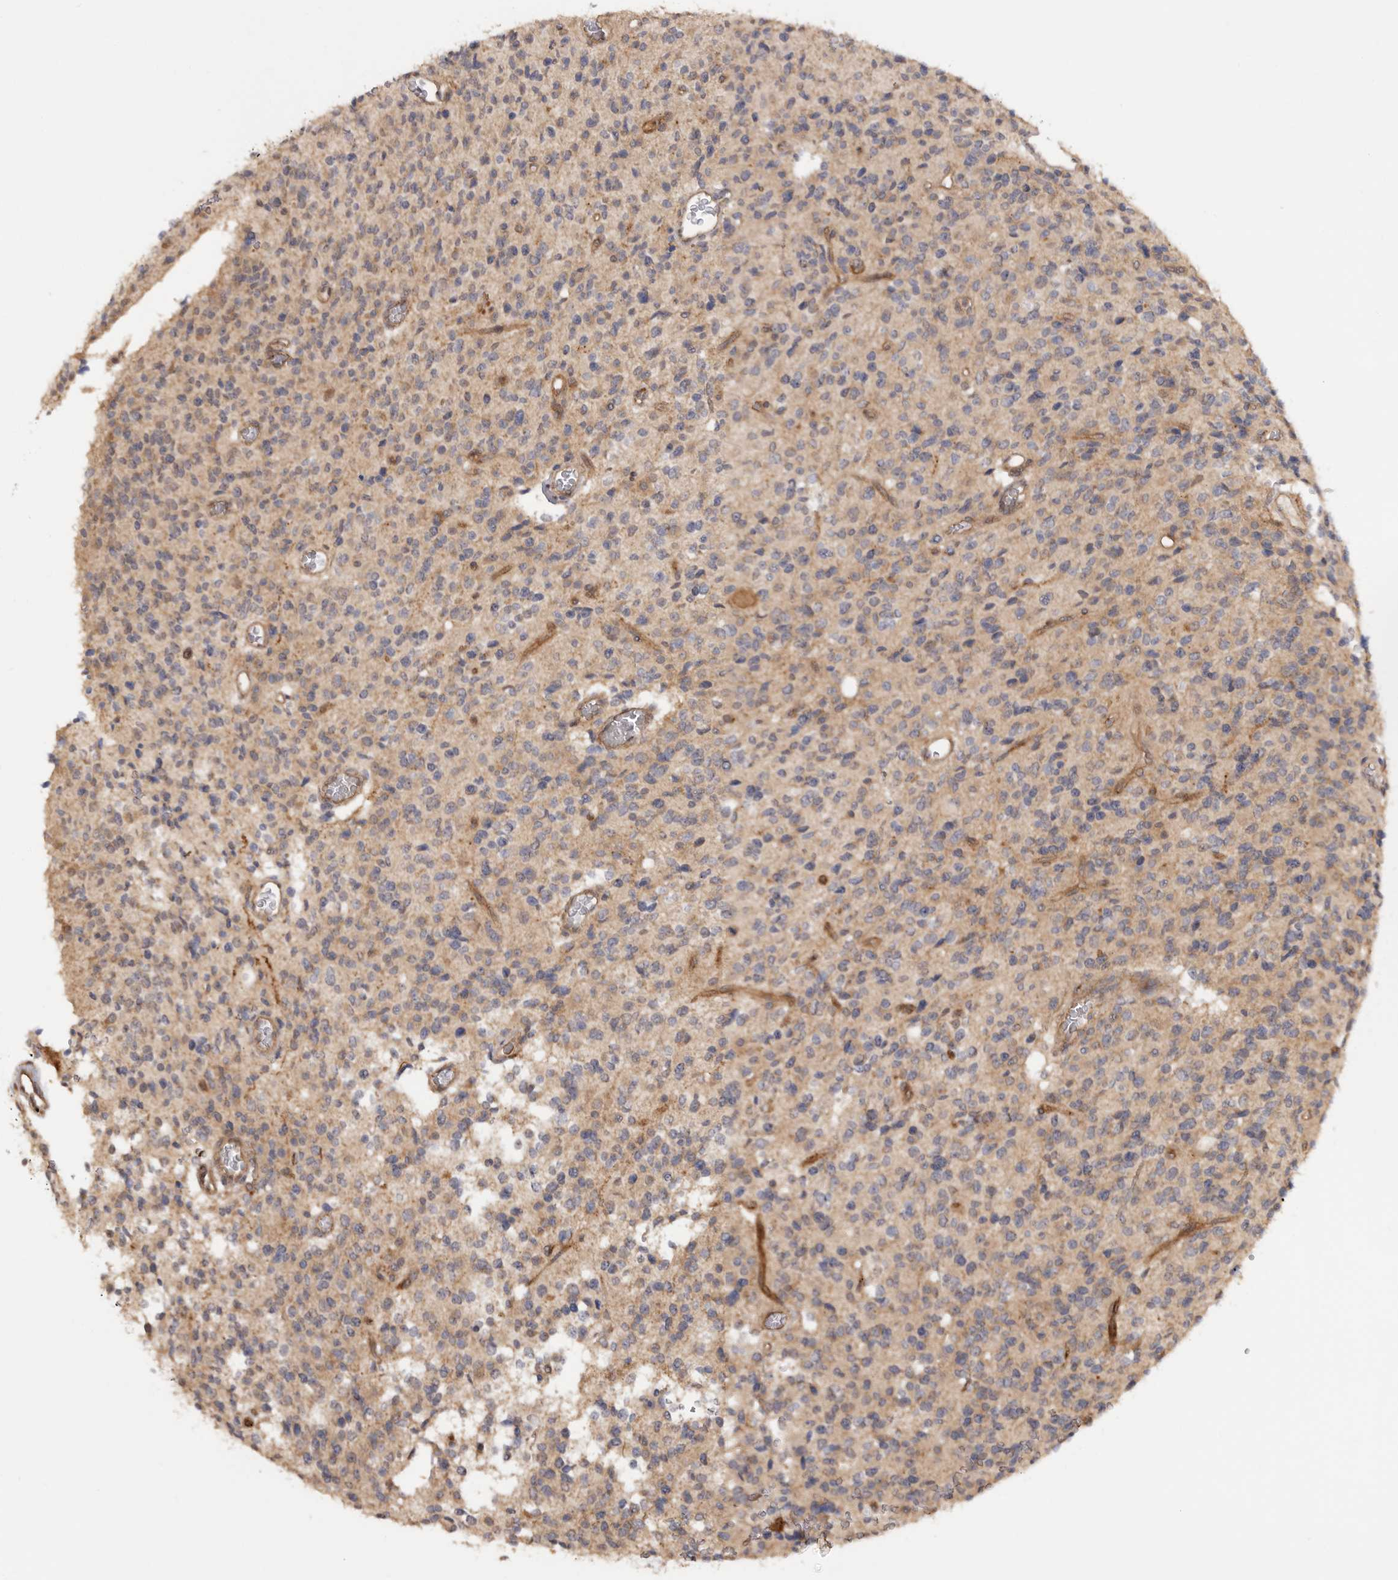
{"staining": {"intensity": "weak", "quantity": ">75%", "location": "cytoplasmic/membranous"}, "tissue": "glioma", "cell_type": "Tumor cells", "image_type": "cancer", "snomed": [{"axis": "morphology", "description": "Glioma, malignant, High grade"}, {"axis": "topography", "description": "Brain"}], "caption": "Weak cytoplasmic/membranous staining is seen in approximately >75% of tumor cells in malignant glioma (high-grade). The staining was performed using DAB to visualize the protein expression in brown, while the nuclei were stained in blue with hematoxylin (Magnification: 20x).", "gene": "ZNF232", "patient": {"sex": "male", "age": 34}}